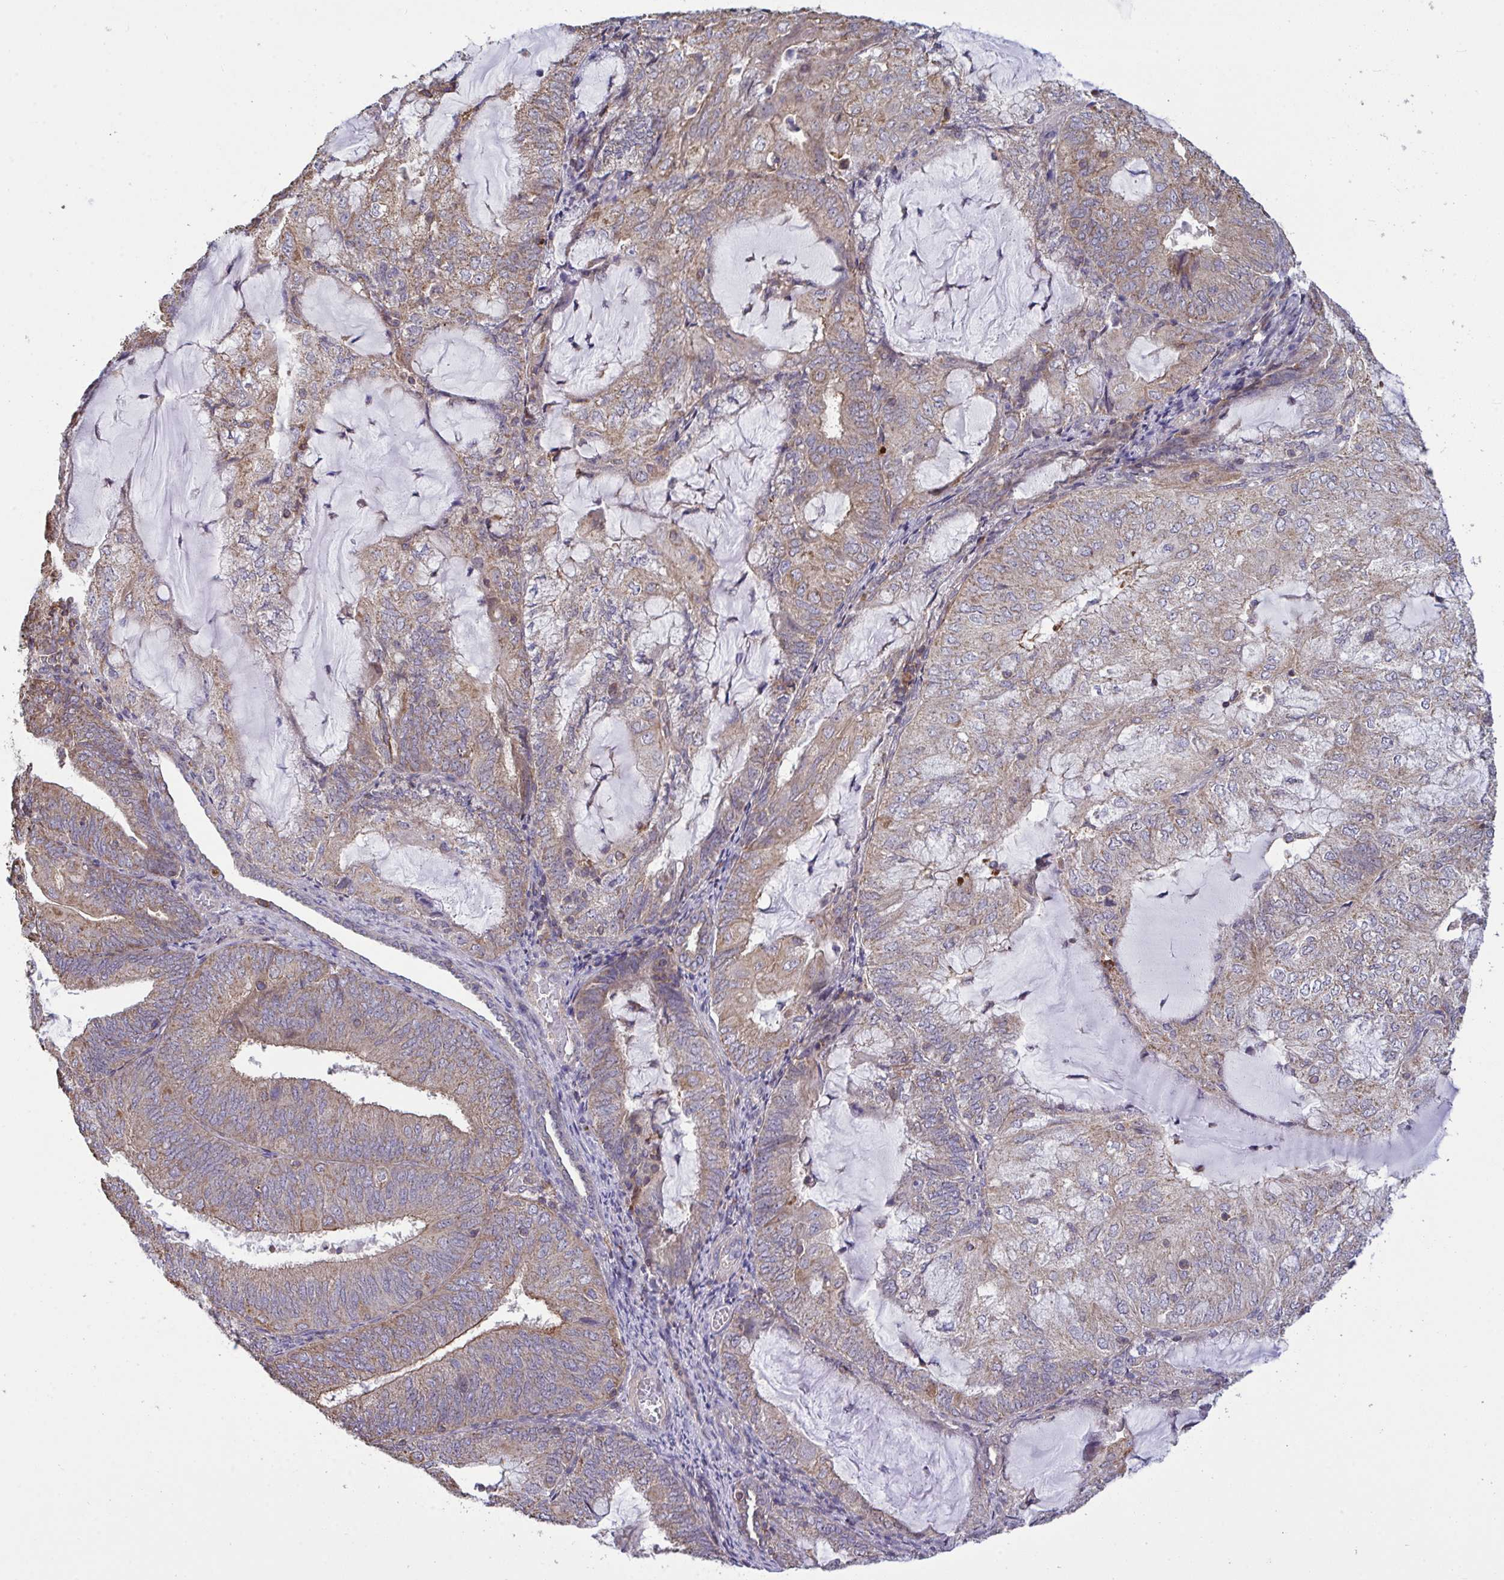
{"staining": {"intensity": "weak", "quantity": "25%-75%", "location": "cytoplasmic/membranous"}, "tissue": "endometrial cancer", "cell_type": "Tumor cells", "image_type": "cancer", "snomed": [{"axis": "morphology", "description": "Adenocarcinoma, NOS"}, {"axis": "topography", "description": "Endometrium"}], "caption": "Protein analysis of adenocarcinoma (endometrial) tissue demonstrates weak cytoplasmic/membranous staining in approximately 25%-75% of tumor cells. (IHC, brightfield microscopy, high magnification).", "gene": "PPM1H", "patient": {"sex": "female", "age": 81}}